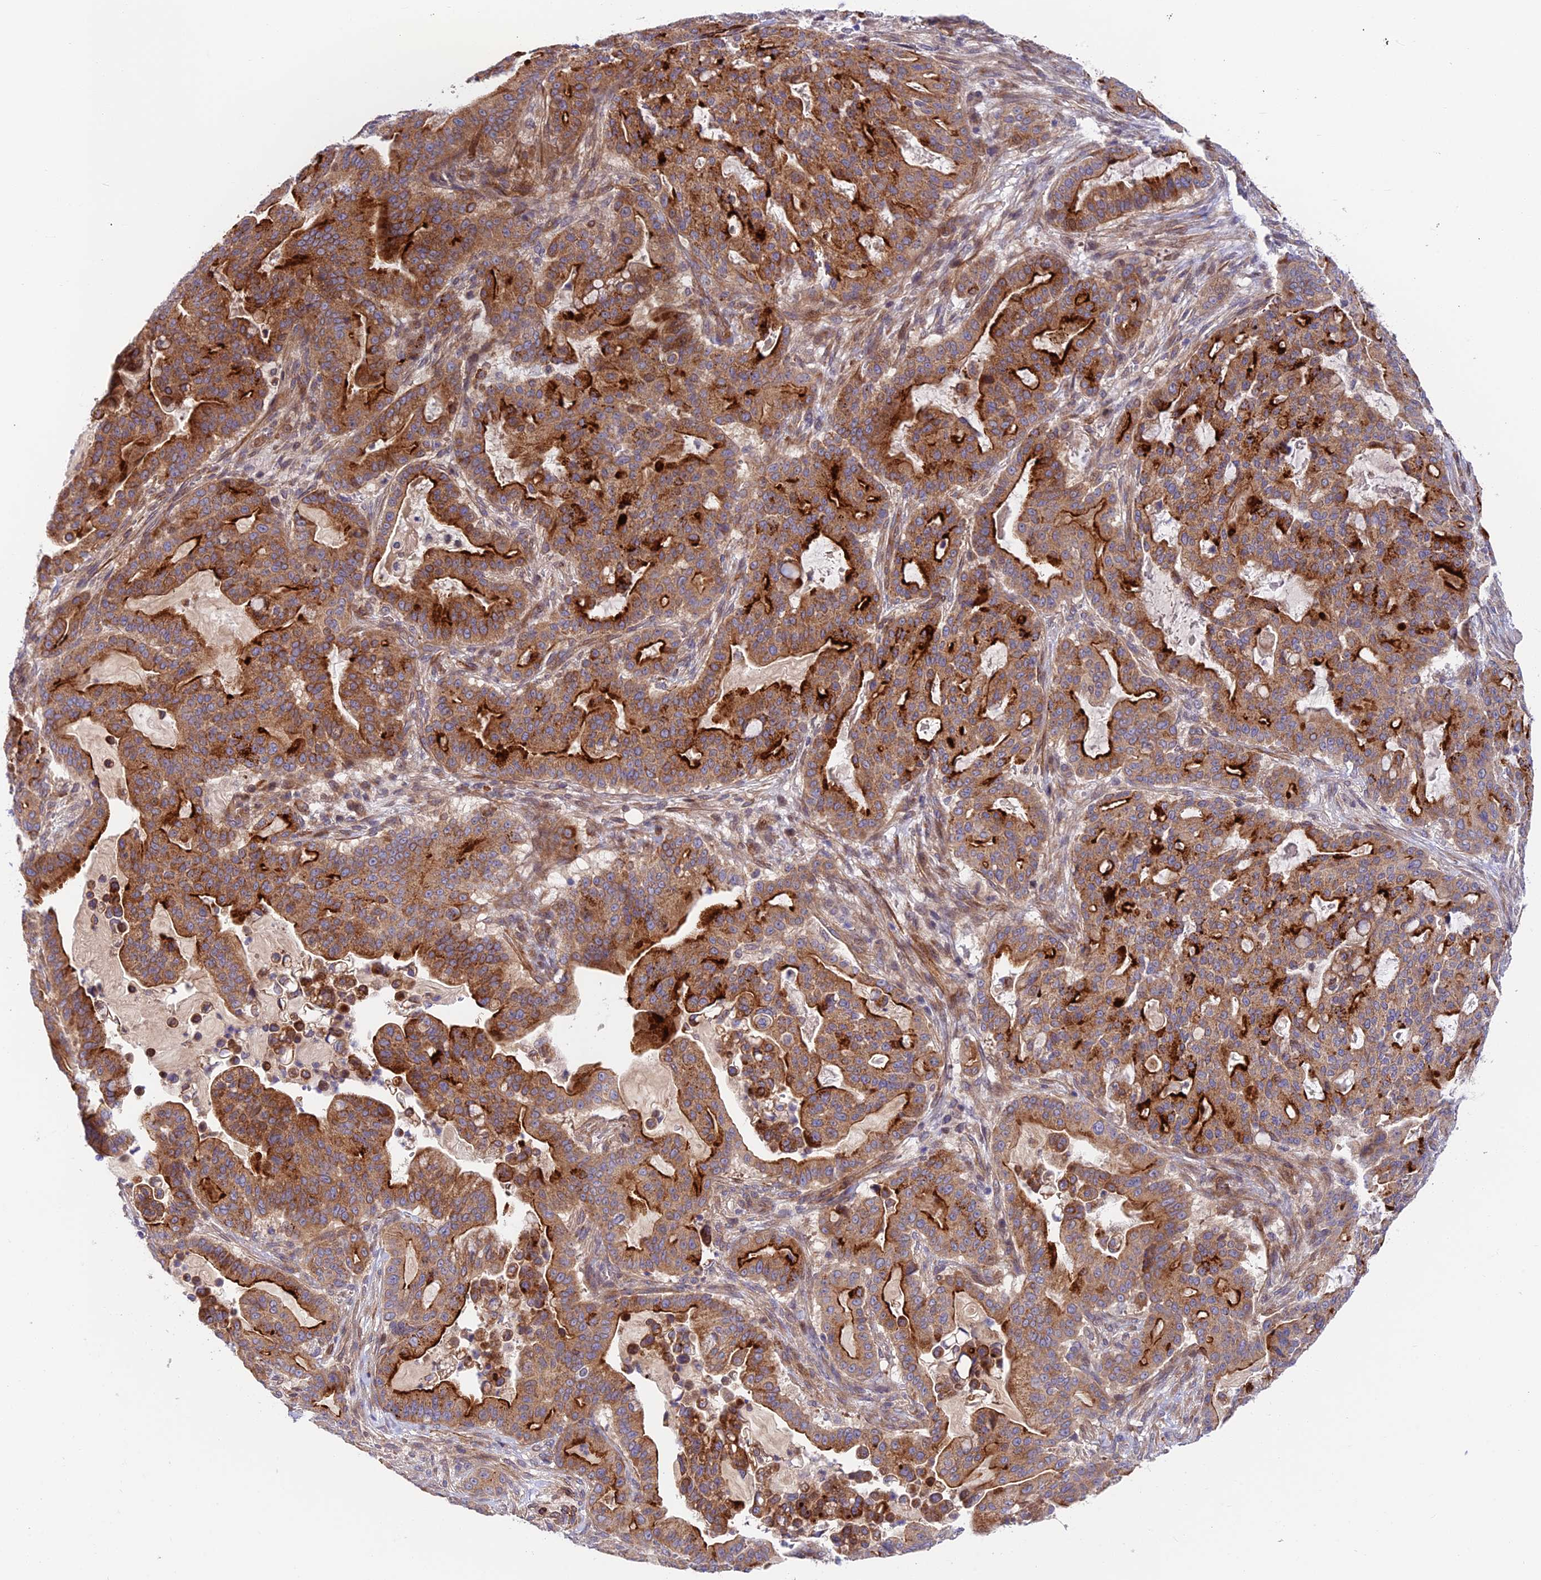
{"staining": {"intensity": "strong", "quantity": ">75%", "location": "cytoplasmic/membranous"}, "tissue": "pancreatic cancer", "cell_type": "Tumor cells", "image_type": "cancer", "snomed": [{"axis": "morphology", "description": "Adenocarcinoma, NOS"}, {"axis": "topography", "description": "Pancreas"}], "caption": "A high-resolution micrograph shows IHC staining of pancreatic cancer, which shows strong cytoplasmic/membranous positivity in approximately >75% of tumor cells.", "gene": "ANKRD50", "patient": {"sex": "male", "age": 63}}